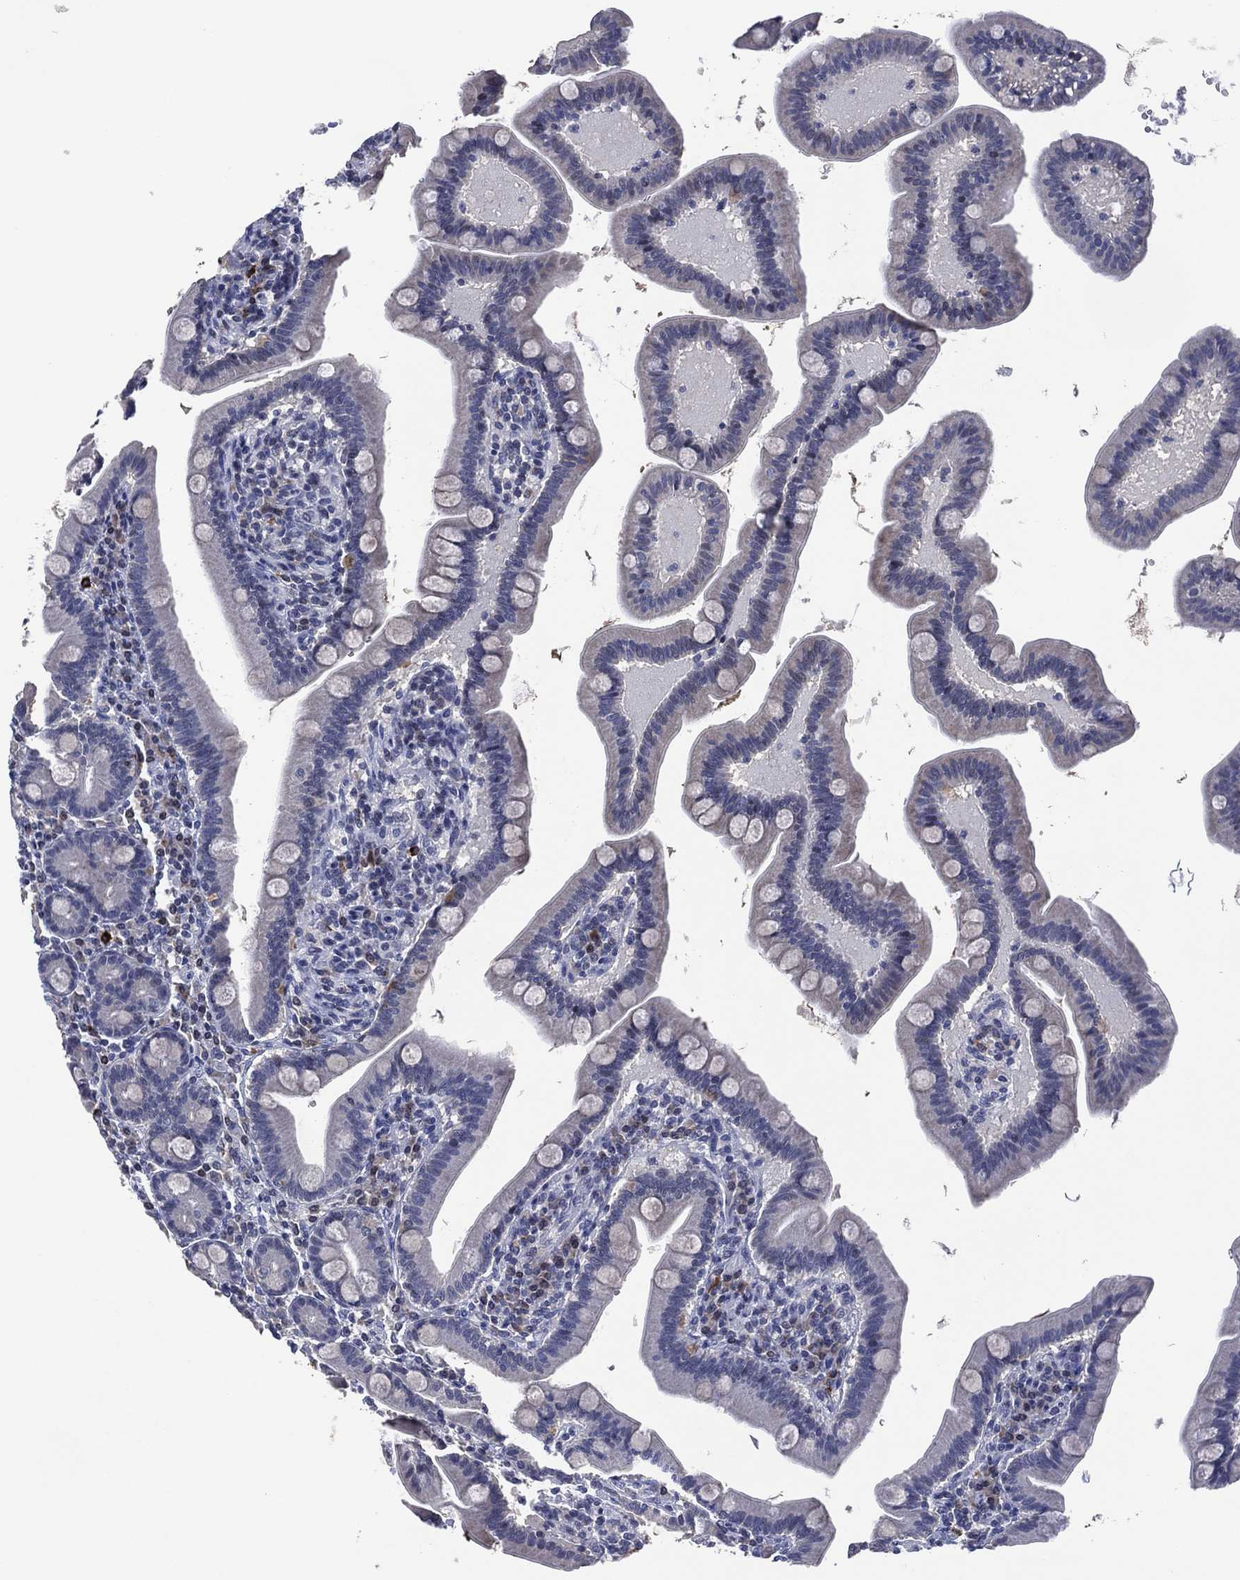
{"staining": {"intensity": "negative", "quantity": "none", "location": "none"}, "tissue": "small intestine", "cell_type": "Glandular cells", "image_type": "normal", "snomed": [{"axis": "morphology", "description": "Normal tissue, NOS"}, {"axis": "topography", "description": "Small intestine"}], "caption": "A high-resolution micrograph shows immunohistochemistry staining of unremarkable small intestine, which shows no significant positivity in glandular cells.", "gene": "USP26", "patient": {"sex": "male", "age": 66}}